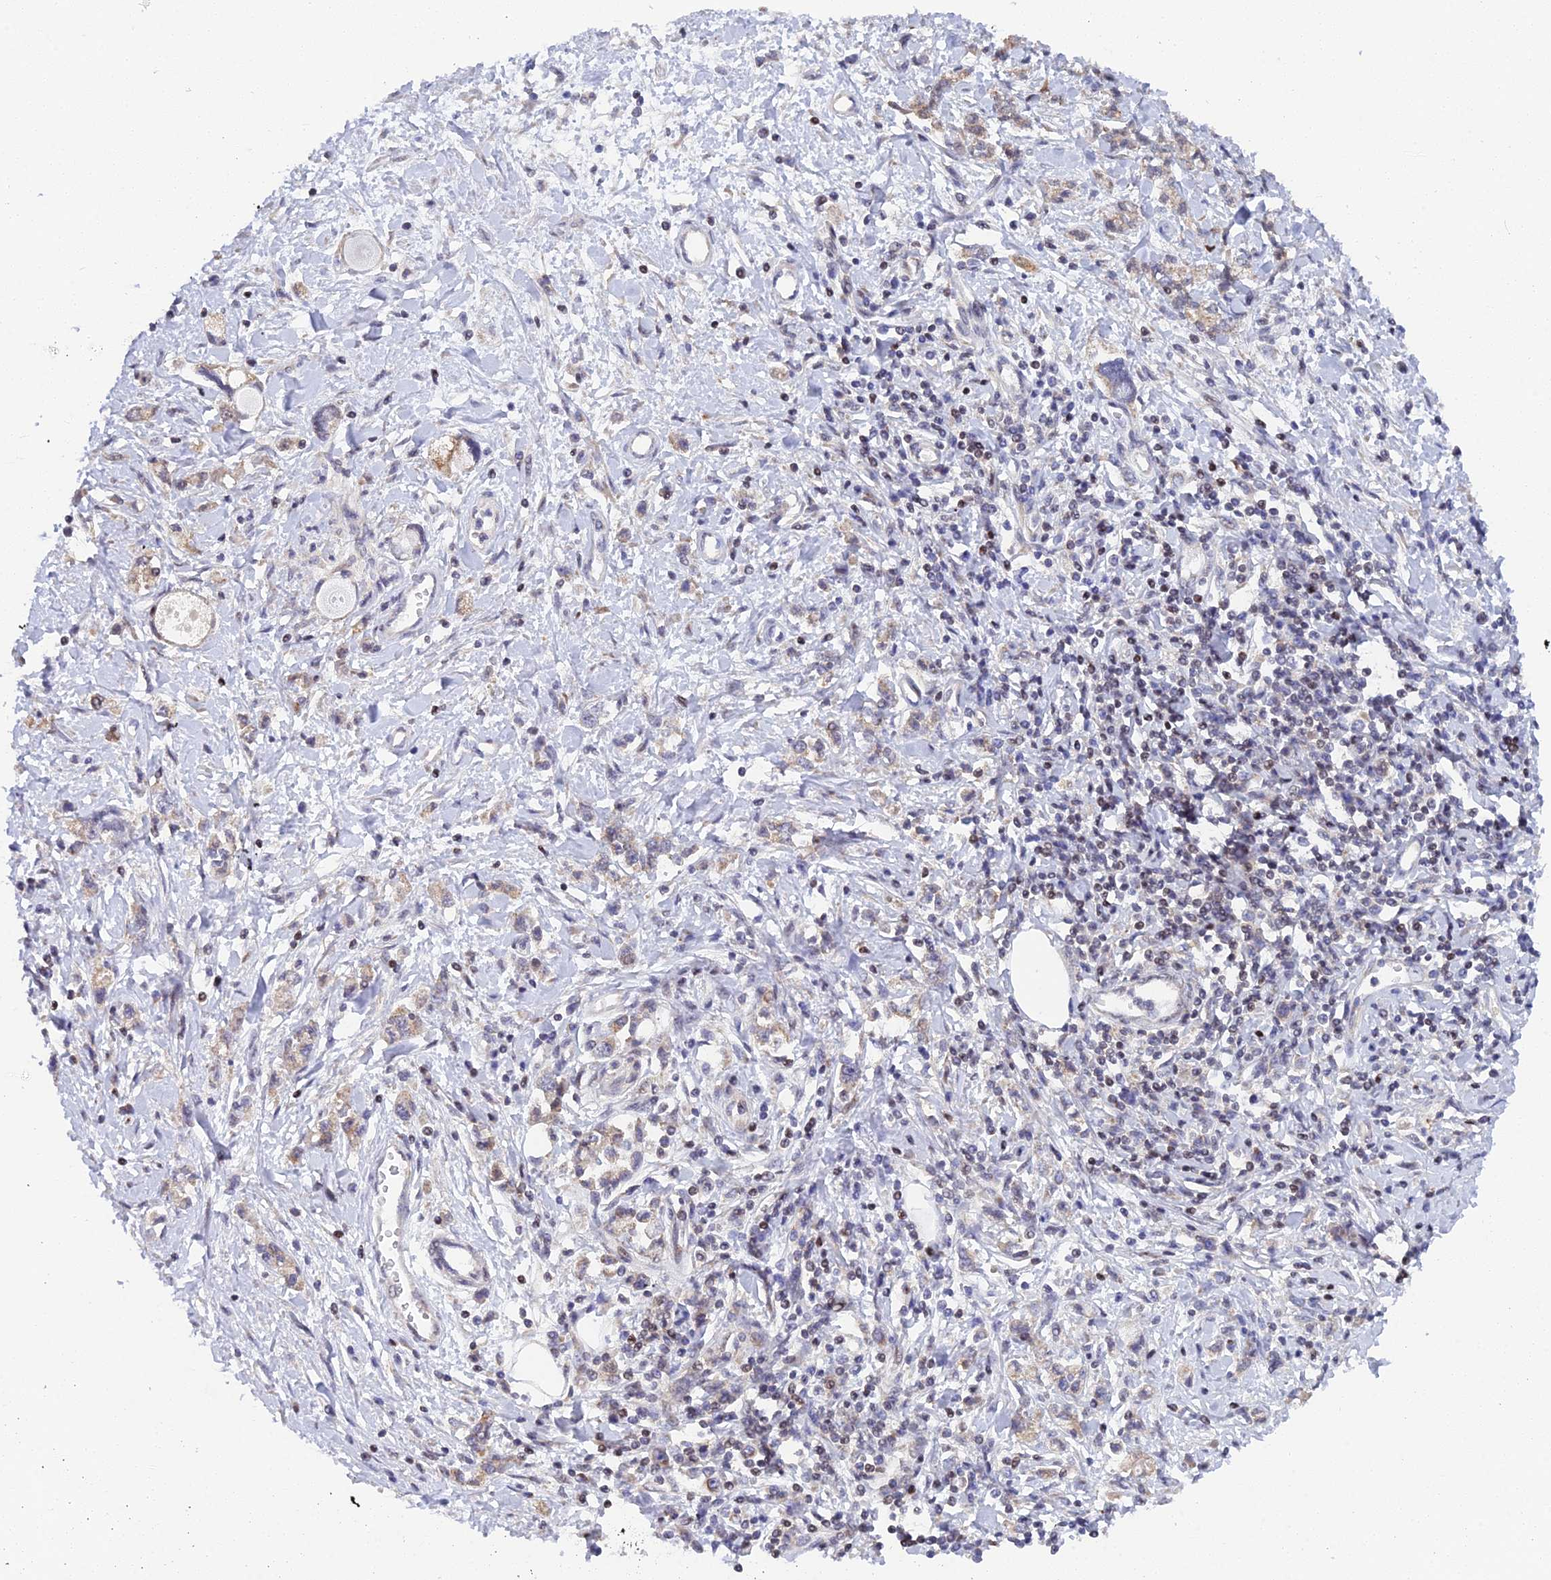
{"staining": {"intensity": "weak", "quantity": ">75%", "location": "cytoplasmic/membranous"}, "tissue": "stomach cancer", "cell_type": "Tumor cells", "image_type": "cancer", "snomed": [{"axis": "morphology", "description": "Adenocarcinoma, NOS"}, {"axis": "topography", "description": "Stomach"}], "caption": "Adenocarcinoma (stomach) stained with a brown dye reveals weak cytoplasmic/membranous positive staining in about >75% of tumor cells.", "gene": "ELOA2", "patient": {"sex": "female", "age": 76}}